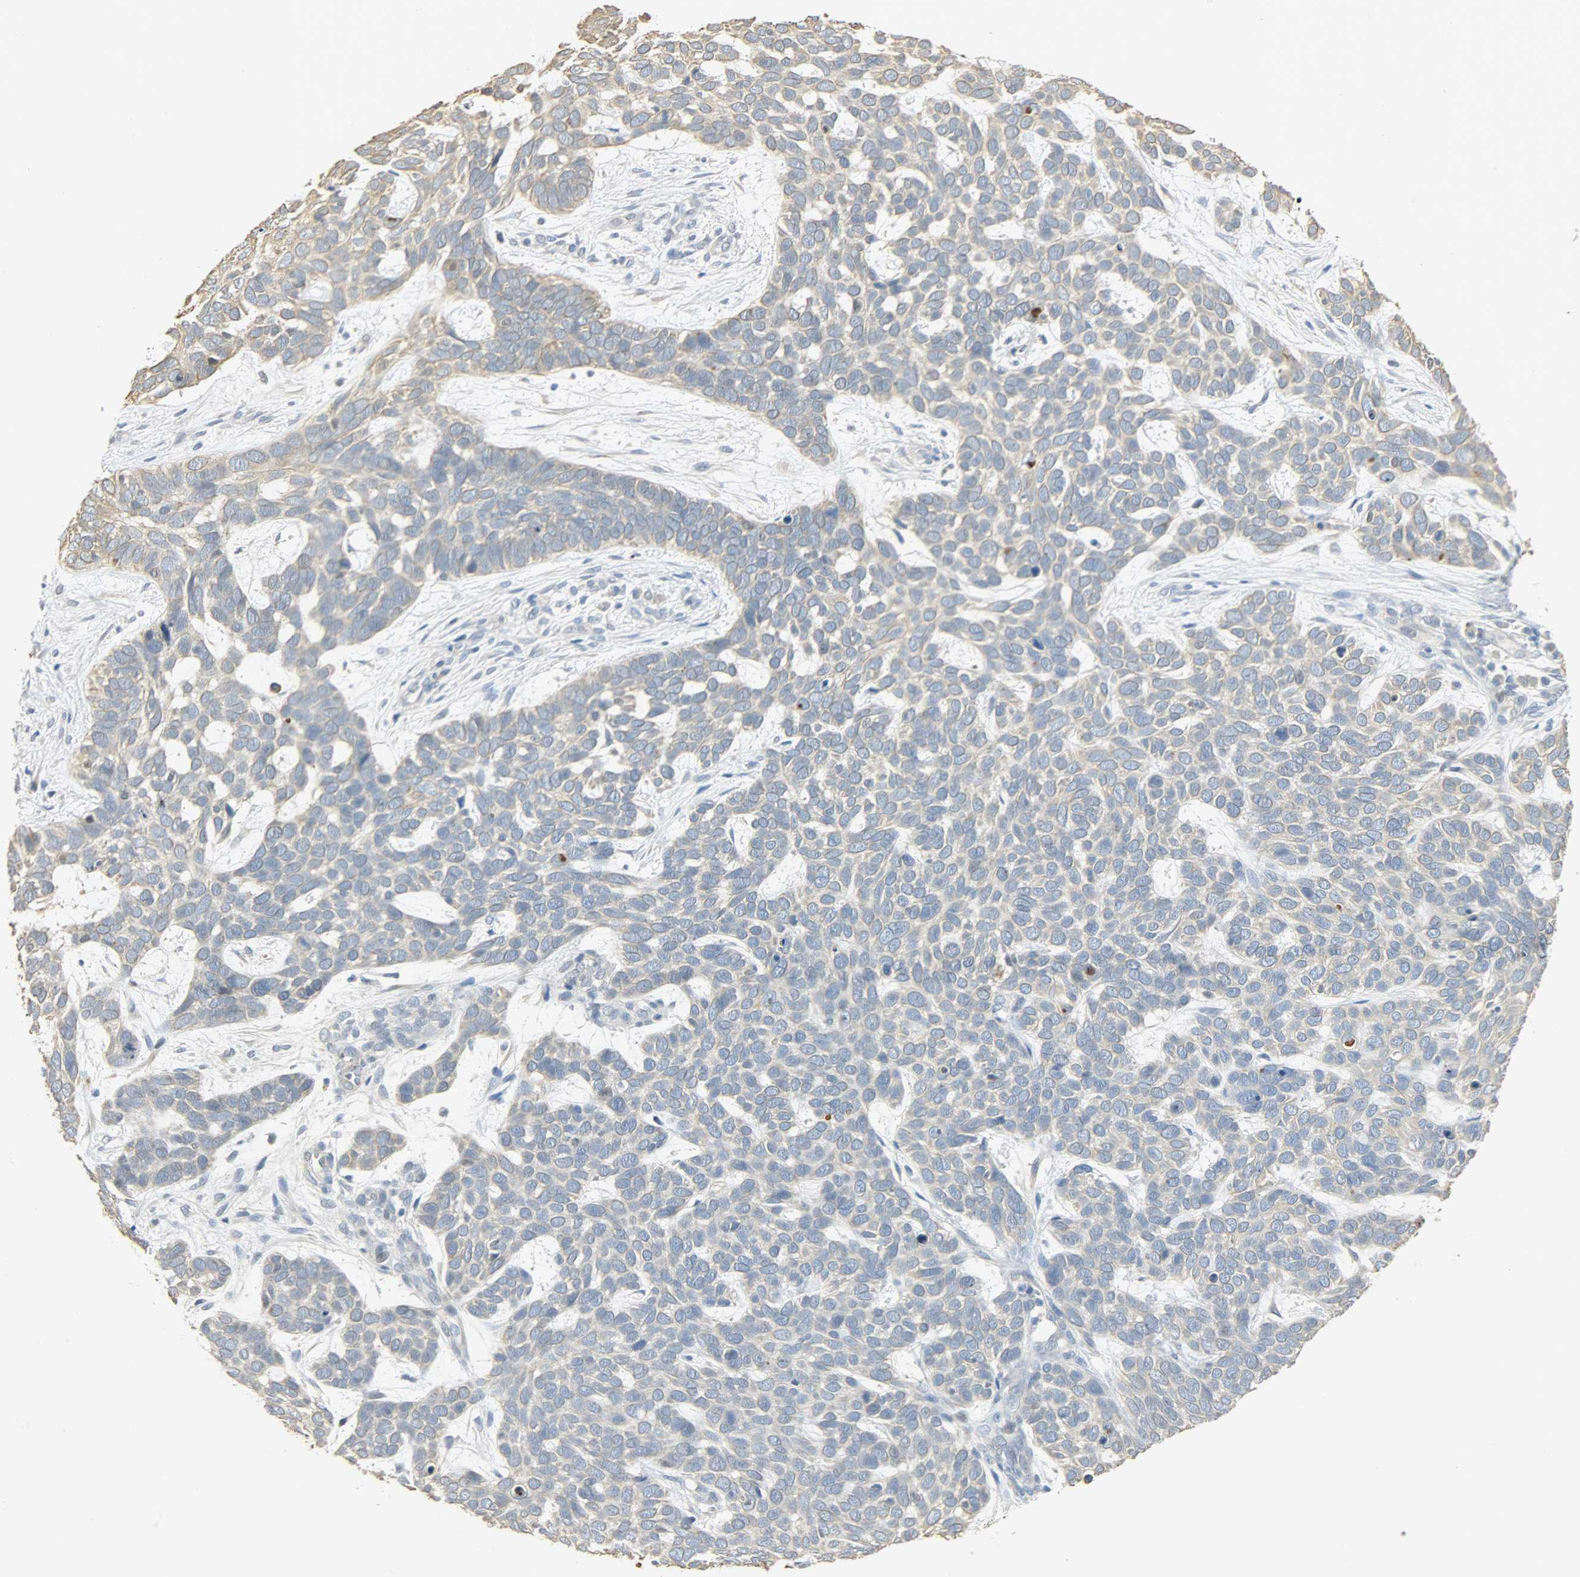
{"staining": {"intensity": "weak", "quantity": "25%-75%", "location": "cytoplasmic/membranous"}, "tissue": "skin cancer", "cell_type": "Tumor cells", "image_type": "cancer", "snomed": [{"axis": "morphology", "description": "Basal cell carcinoma"}, {"axis": "topography", "description": "Skin"}], "caption": "Immunohistochemical staining of human skin cancer (basal cell carcinoma) shows weak cytoplasmic/membranous protein positivity in about 25%-75% of tumor cells.", "gene": "USP13", "patient": {"sex": "male", "age": 87}}